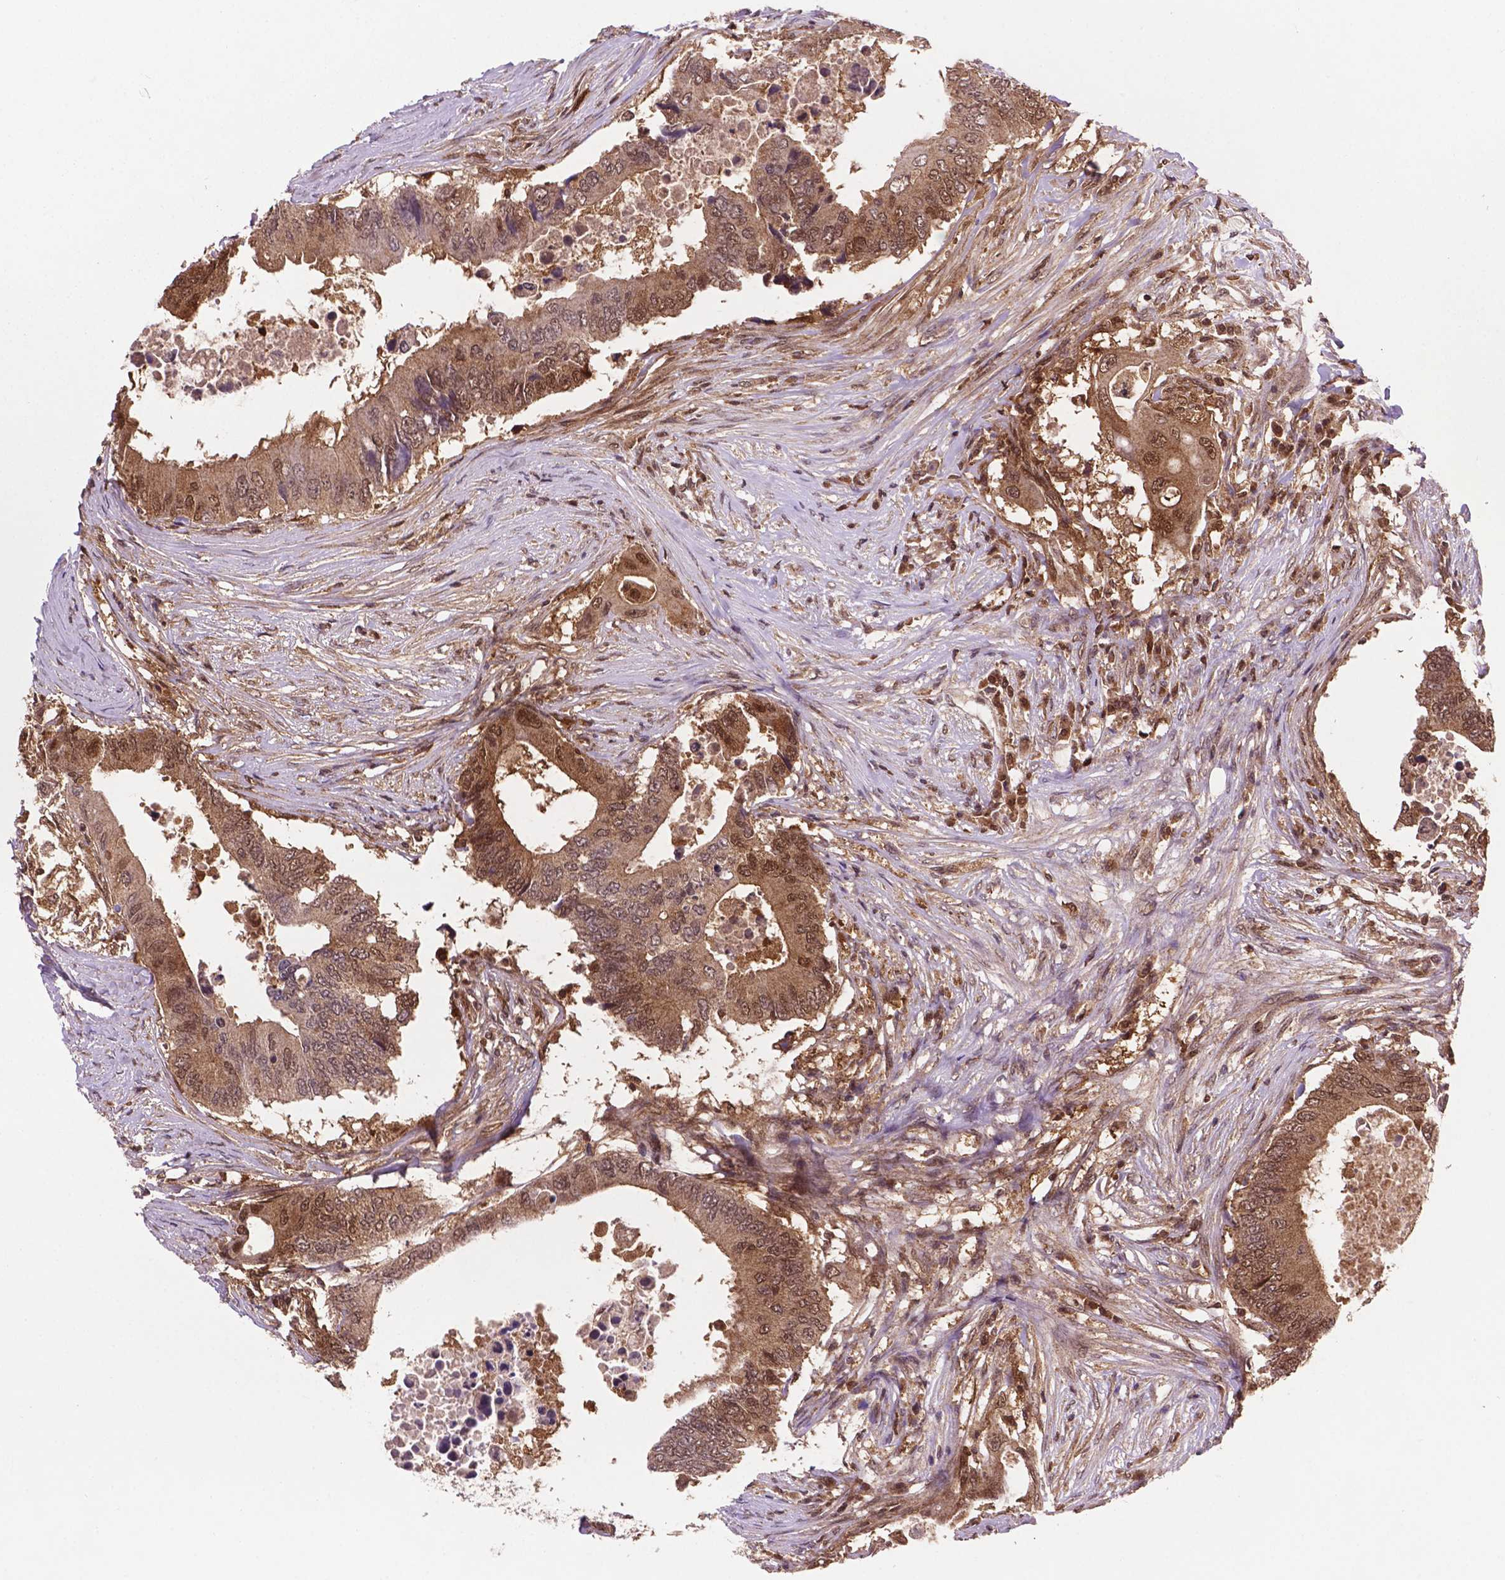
{"staining": {"intensity": "moderate", "quantity": ">75%", "location": "cytoplasmic/membranous,nuclear"}, "tissue": "colorectal cancer", "cell_type": "Tumor cells", "image_type": "cancer", "snomed": [{"axis": "morphology", "description": "Adenocarcinoma, NOS"}, {"axis": "topography", "description": "Colon"}], "caption": "Protein expression analysis of colorectal adenocarcinoma exhibits moderate cytoplasmic/membranous and nuclear positivity in about >75% of tumor cells. The staining is performed using DAB (3,3'-diaminobenzidine) brown chromogen to label protein expression. The nuclei are counter-stained blue using hematoxylin.", "gene": "UBE2L6", "patient": {"sex": "male", "age": 71}}